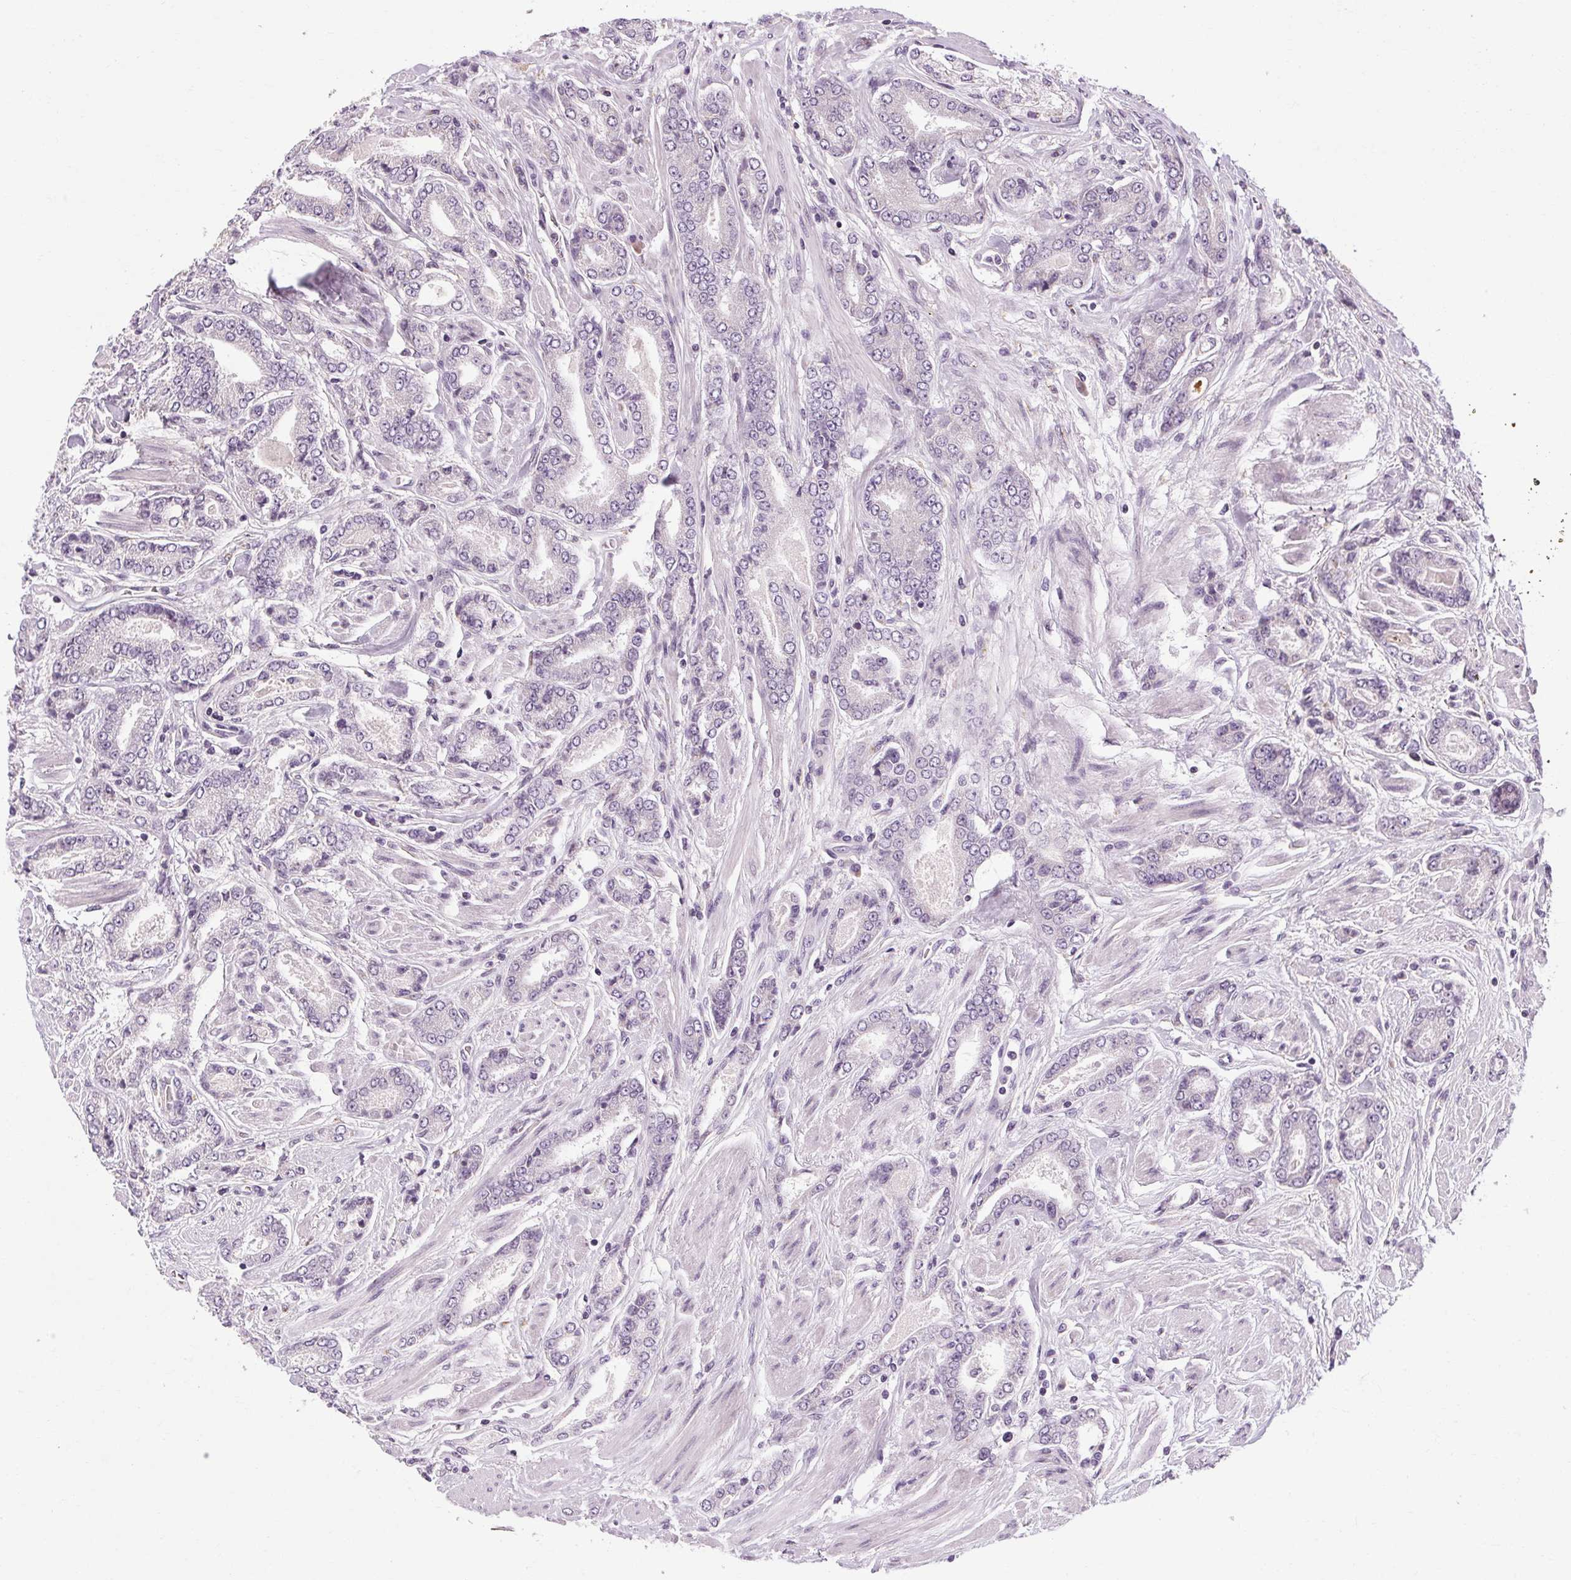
{"staining": {"intensity": "negative", "quantity": "none", "location": "none"}, "tissue": "prostate cancer", "cell_type": "Tumor cells", "image_type": "cancer", "snomed": [{"axis": "morphology", "description": "Adenocarcinoma, NOS"}, {"axis": "topography", "description": "Prostate"}], "caption": "Immunohistochemistry of prostate cancer (adenocarcinoma) shows no staining in tumor cells.", "gene": "KLHL40", "patient": {"sex": "male", "age": 64}}